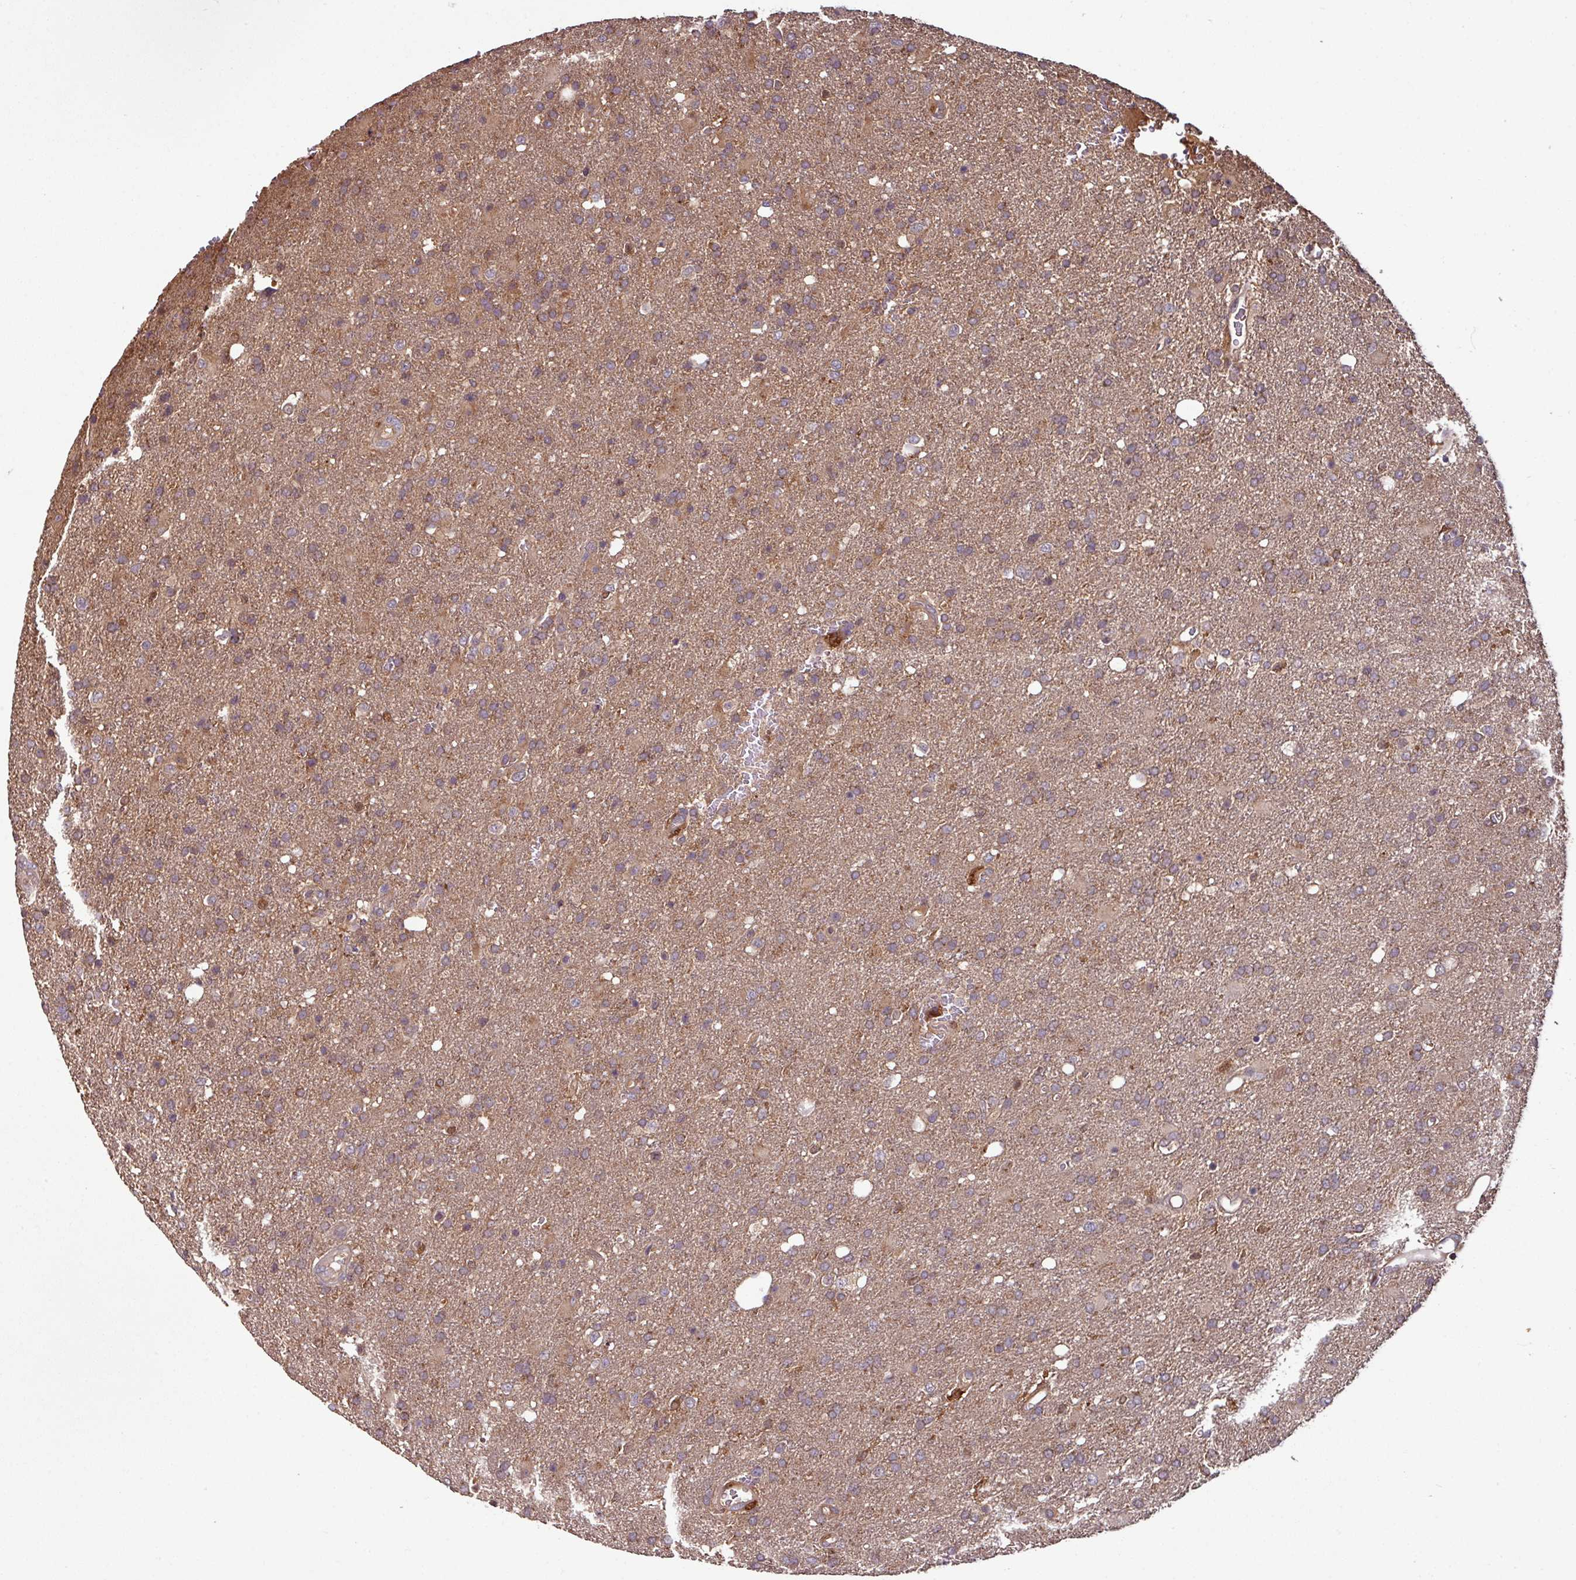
{"staining": {"intensity": "weak", "quantity": ">75%", "location": "cytoplasmic/membranous"}, "tissue": "glioma", "cell_type": "Tumor cells", "image_type": "cancer", "snomed": [{"axis": "morphology", "description": "Glioma, malignant, High grade"}, {"axis": "topography", "description": "Brain"}], "caption": "About >75% of tumor cells in human high-grade glioma (malignant) display weak cytoplasmic/membranous protein staining as visualized by brown immunohistochemical staining.", "gene": "GNPDA1", "patient": {"sex": "female", "age": 74}}